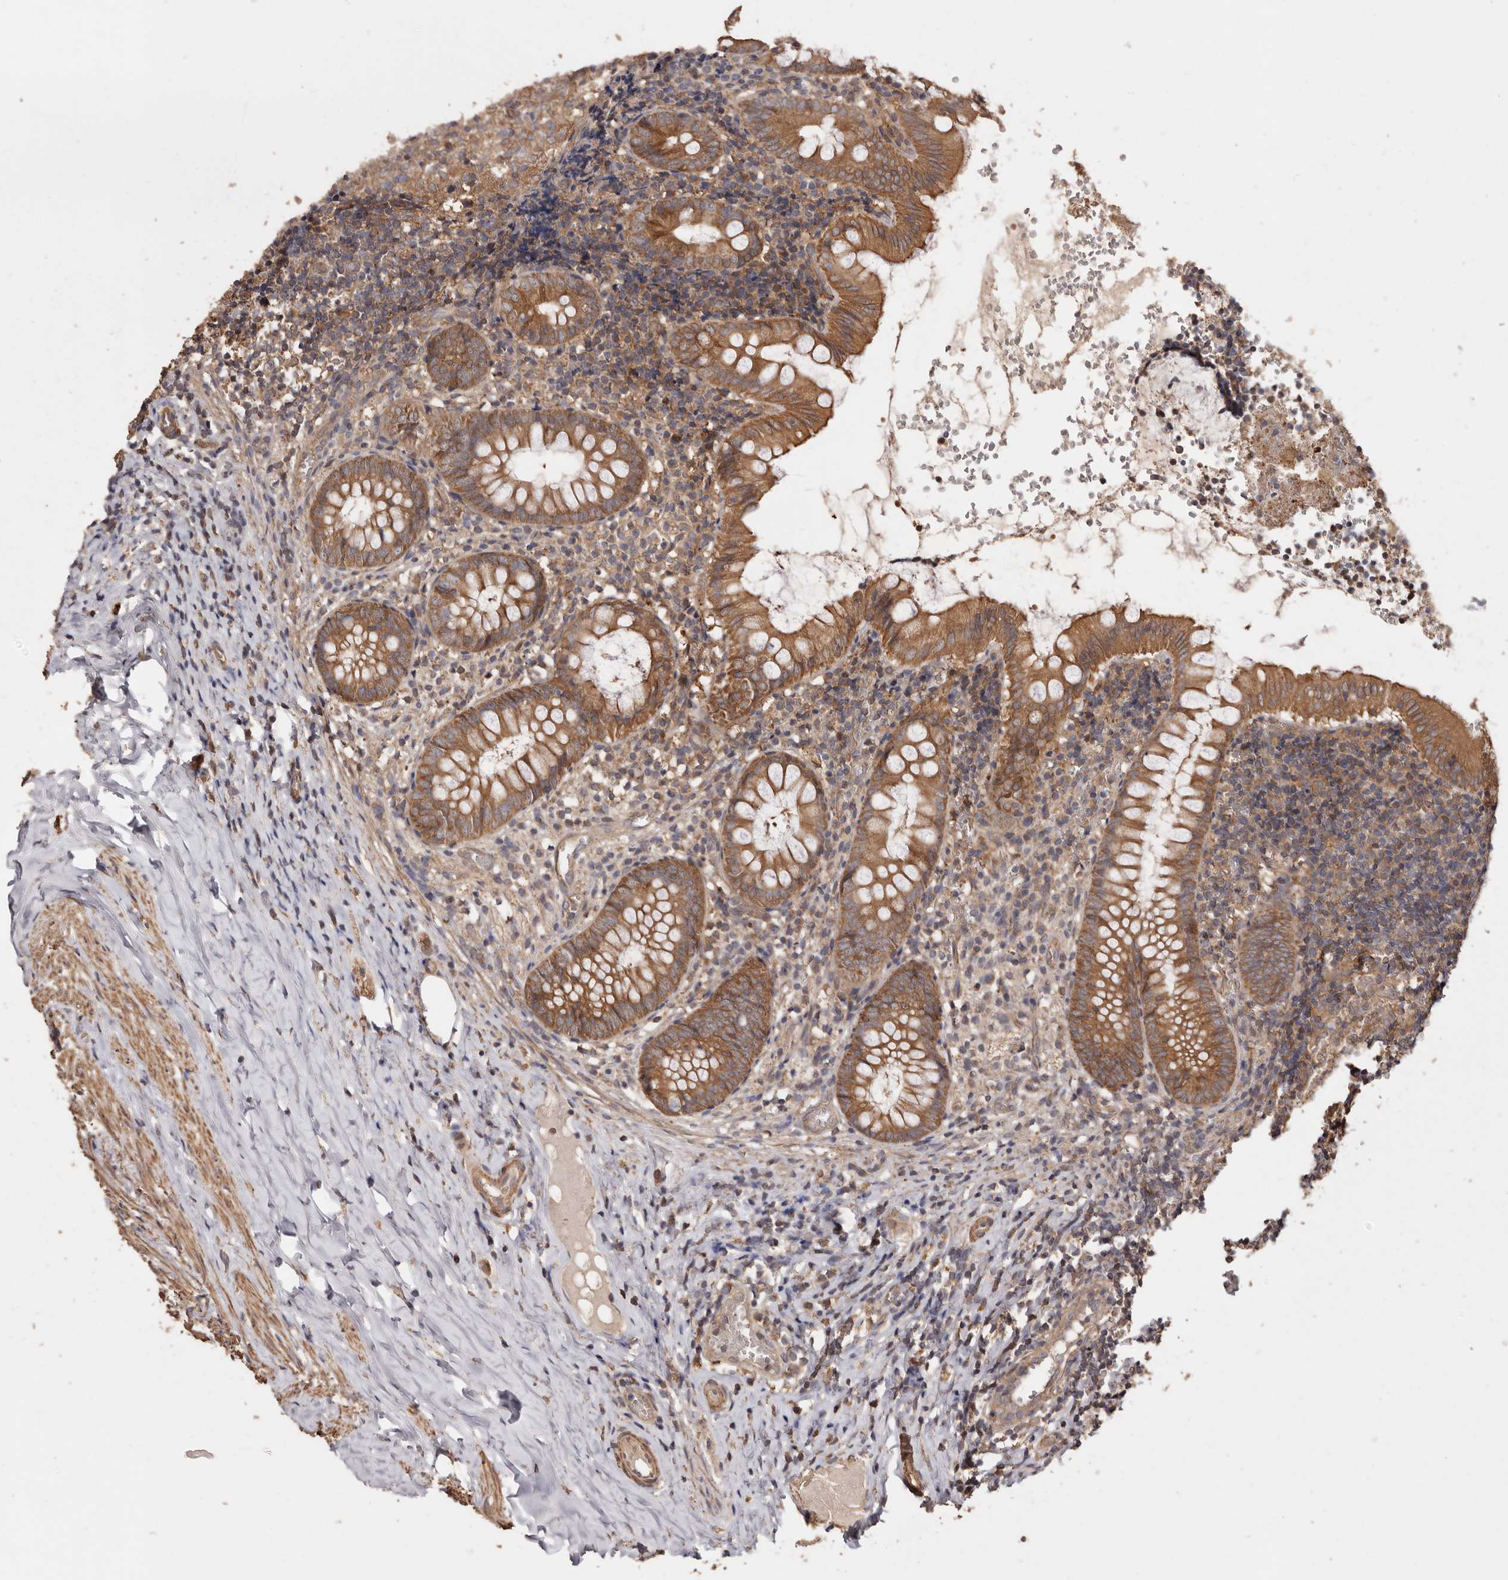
{"staining": {"intensity": "moderate", "quantity": ">75%", "location": "cytoplasmic/membranous"}, "tissue": "appendix", "cell_type": "Glandular cells", "image_type": "normal", "snomed": [{"axis": "morphology", "description": "Normal tissue, NOS"}, {"axis": "topography", "description": "Appendix"}], "caption": "Human appendix stained with a brown dye exhibits moderate cytoplasmic/membranous positive staining in approximately >75% of glandular cells.", "gene": "COQ8B", "patient": {"sex": "male", "age": 8}}